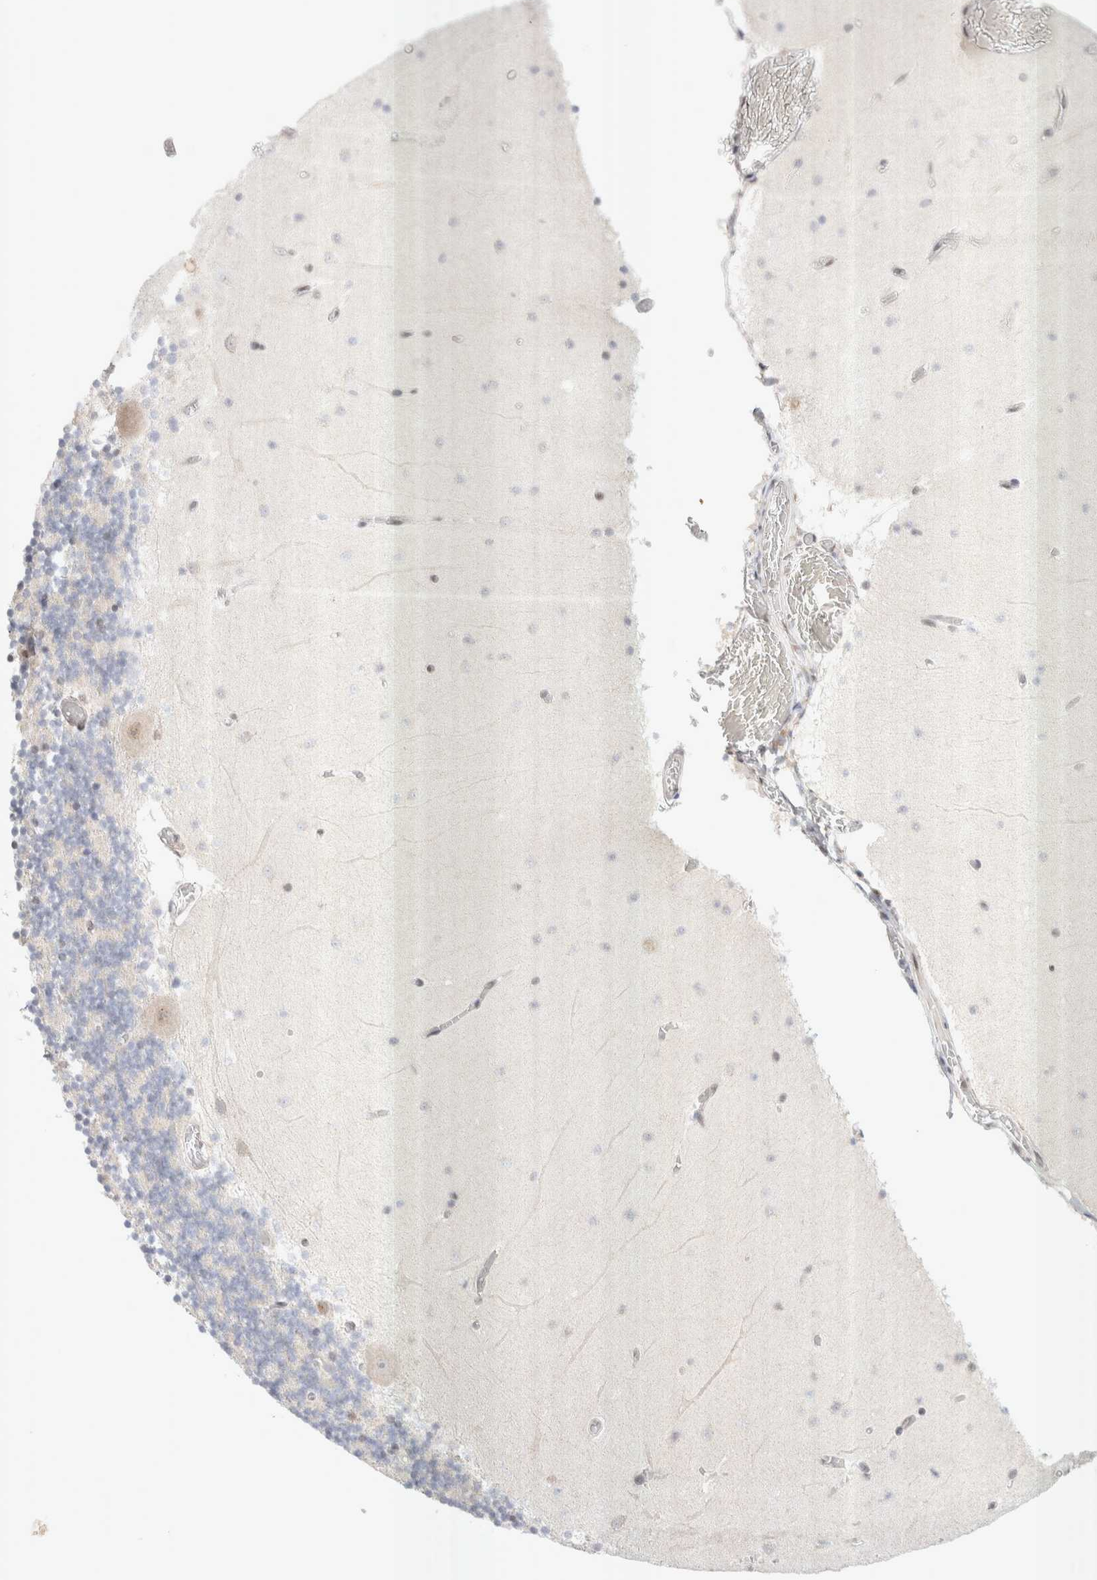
{"staining": {"intensity": "negative", "quantity": "none", "location": "none"}, "tissue": "cerebellum", "cell_type": "Cells in granular layer", "image_type": "normal", "snomed": [{"axis": "morphology", "description": "Normal tissue, NOS"}, {"axis": "topography", "description": "Cerebellum"}], "caption": "The photomicrograph exhibits no significant expression in cells in granular layer of cerebellum. (DAB immunohistochemistry (IHC) with hematoxylin counter stain).", "gene": "TRMT12", "patient": {"sex": "female", "age": 28}}